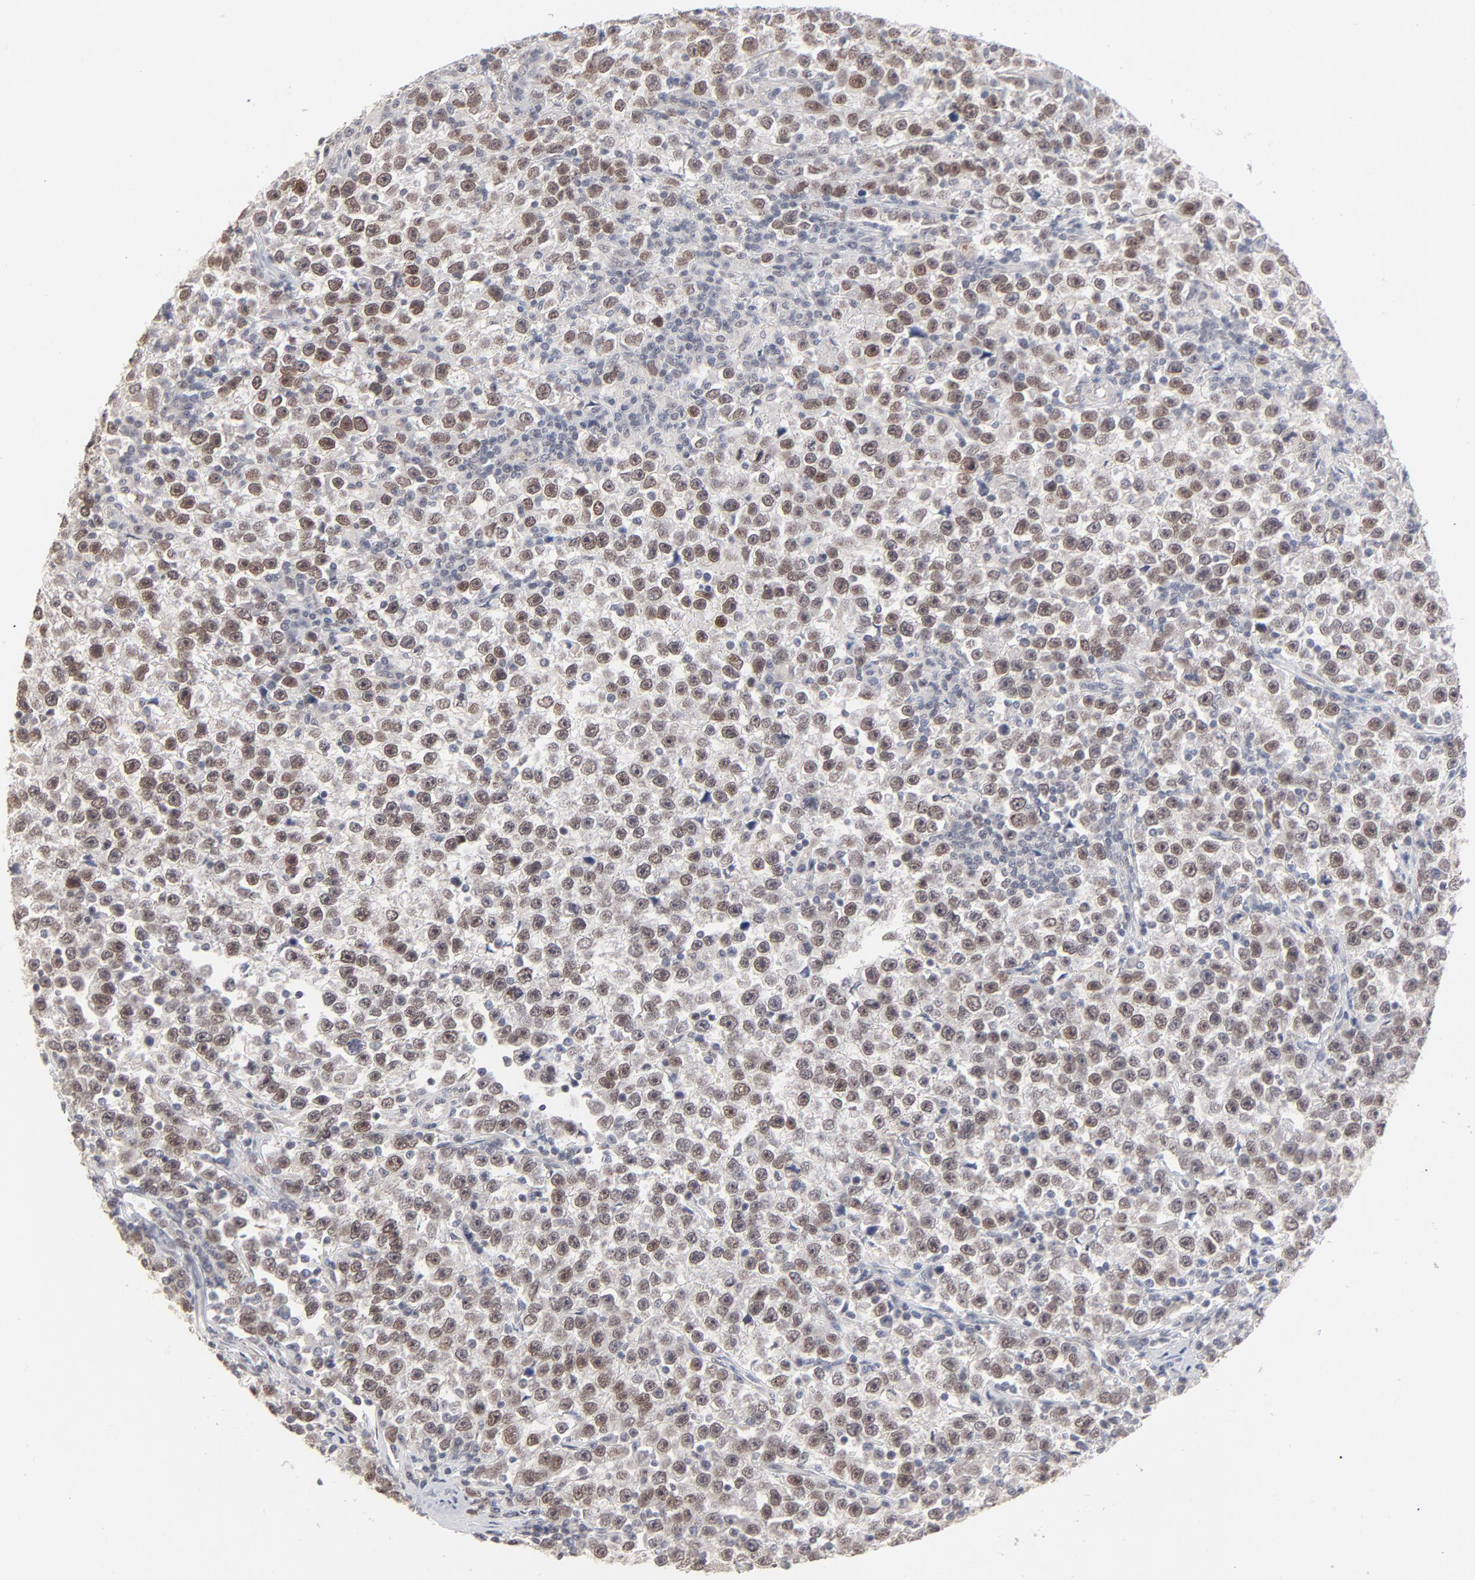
{"staining": {"intensity": "moderate", "quantity": ">75%", "location": "nuclear"}, "tissue": "testis cancer", "cell_type": "Tumor cells", "image_type": "cancer", "snomed": [{"axis": "morphology", "description": "Seminoma, NOS"}, {"axis": "topography", "description": "Testis"}], "caption": "Testis cancer stained with a brown dye shows moderate nuclear positive staining in approximately >75% of tumor cells.", "gene": "MBIP", "patient": {"sex": "male", "age": 43}}